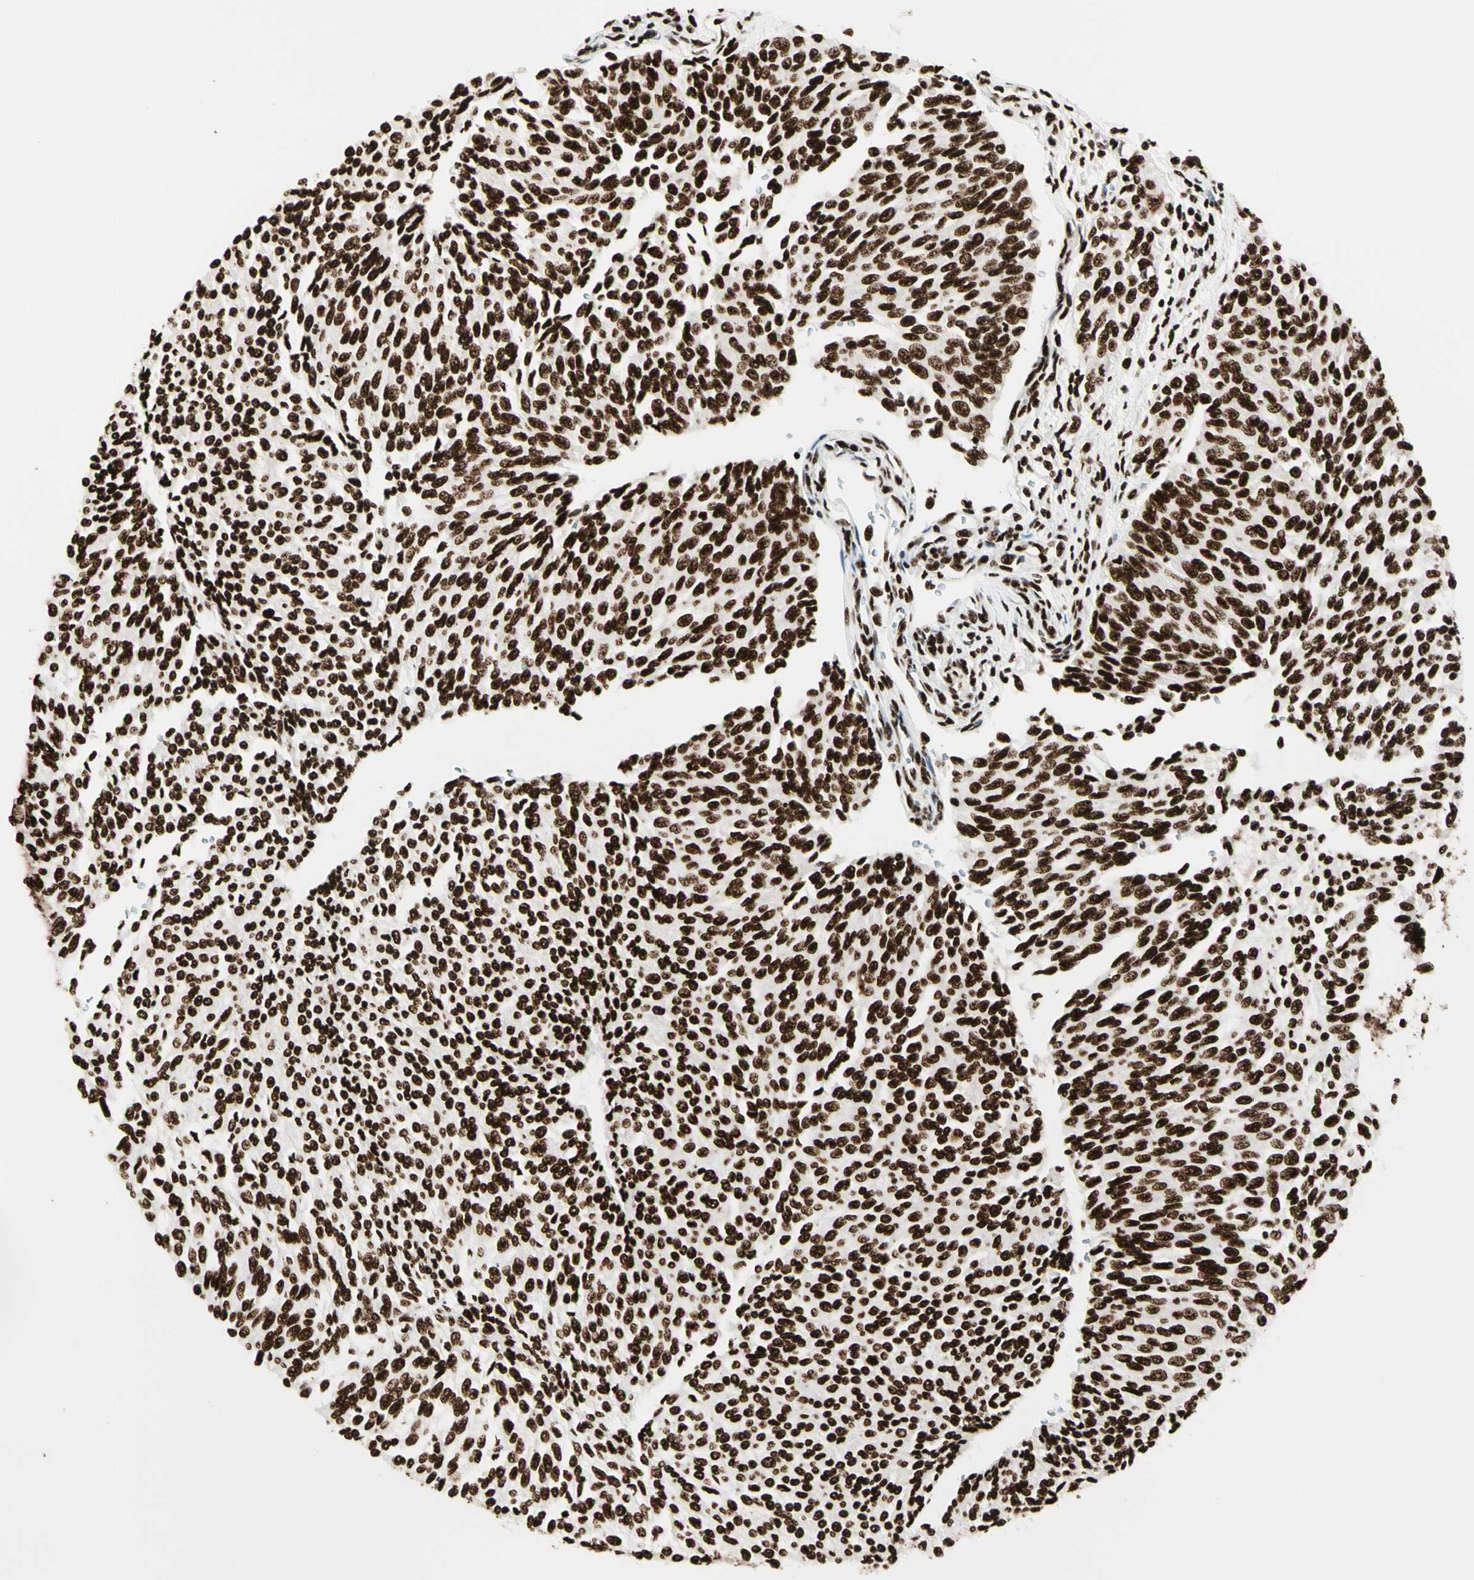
{"staining": {"intensity": "strong", "quantity": ">75%", "location": "nuclear"}, "tissue": "urothelial cancer", "cell_type": "Tumor cells", "image_type": "cancer", "snomed": [{"axis": "morphology", "description": "Urothelial carcinoma, Low grade"}, {"axis": "topography", "description": "Urinary bladder"}], "caption": "Immunohistochemical staining of urothelial carcinoma (low-grade) displays high levels of strong nuclear protein positivity in about >75% of tumor cells.", "gene": "CCAR1", "patient": {"sex": "female", "age": 79}}